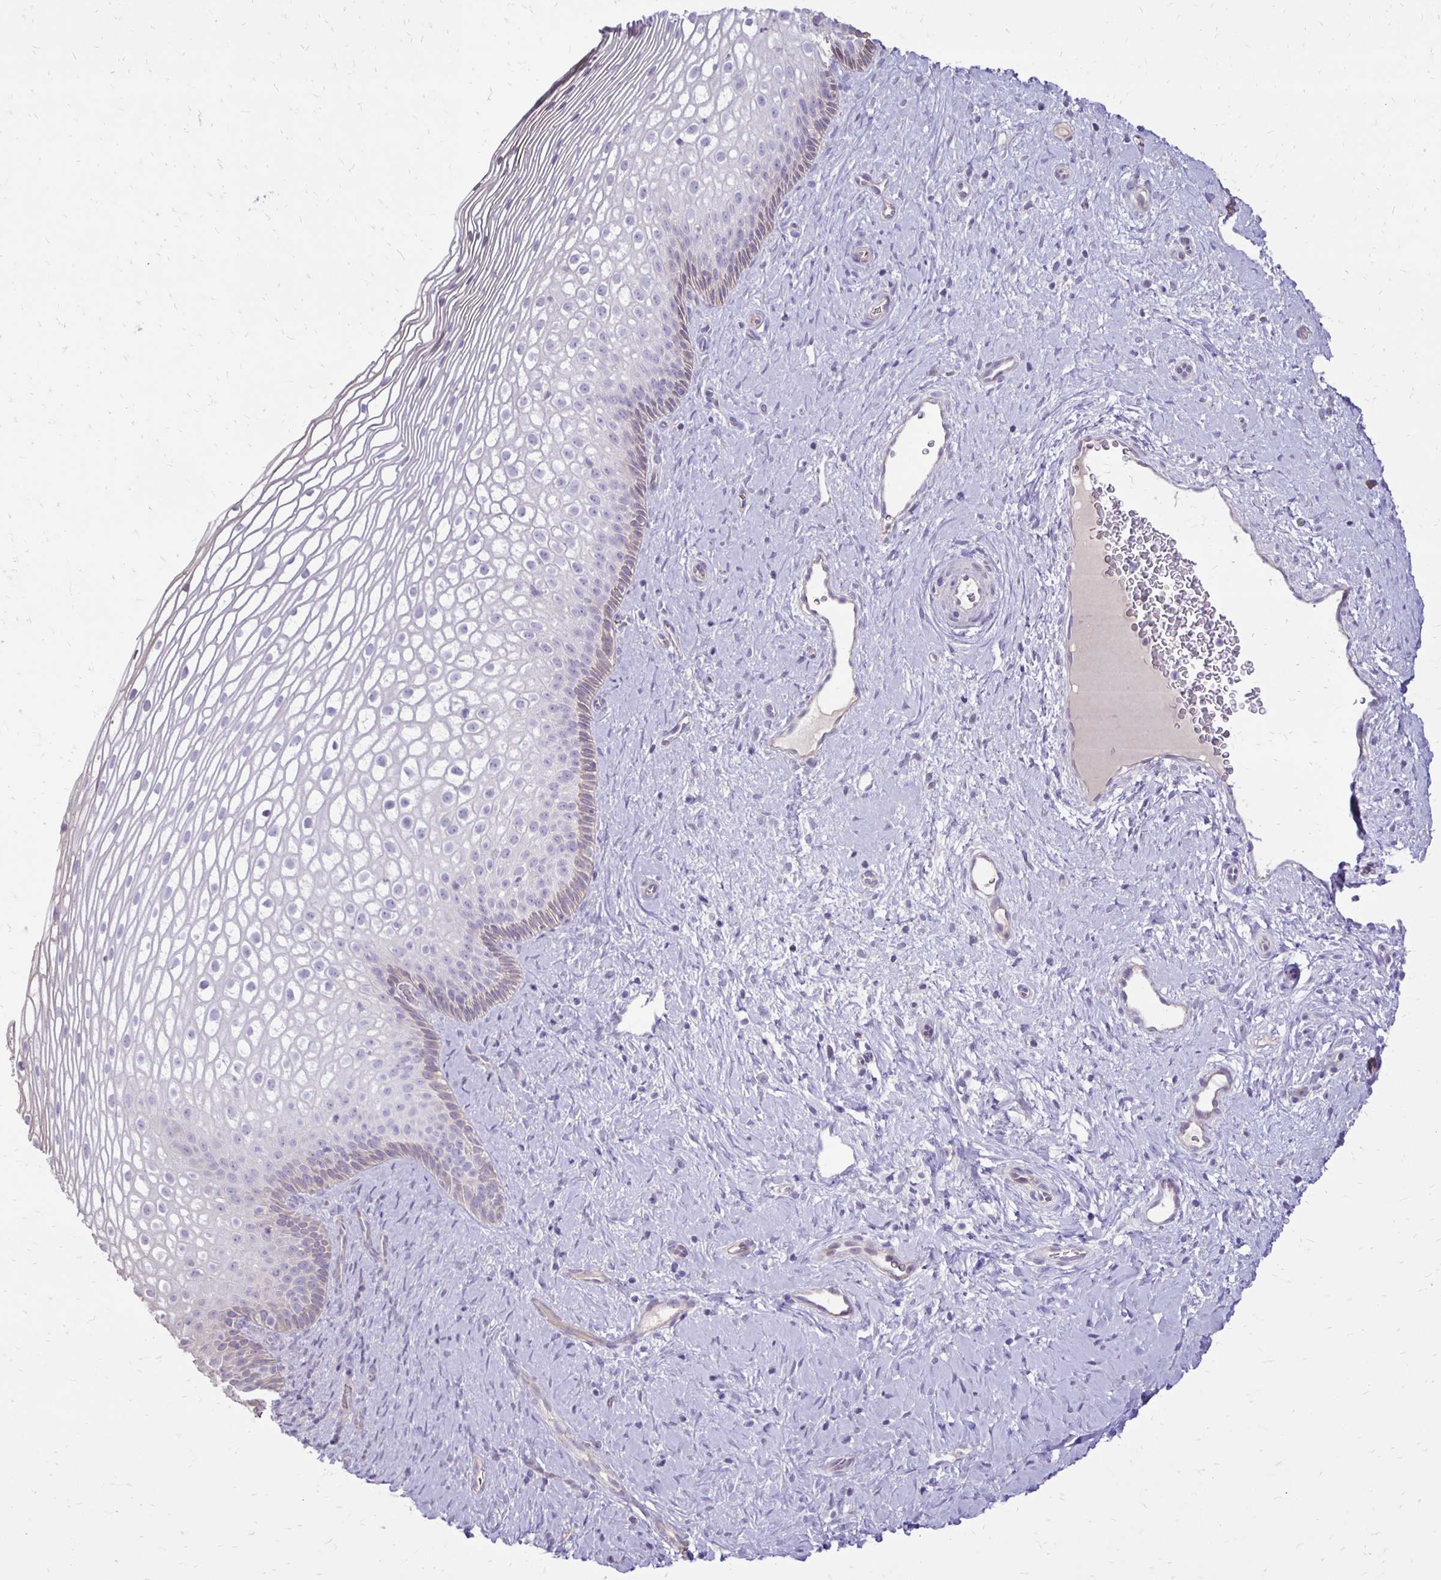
{"staining": {"intensity": "negative", "quantity": "none", "location": "none"}, "tissue": "cervix", "cell_type": "Glandular cells", "image_type": "normal", "snomed": [{"axis": "morphology", "description": "Normal tissue, NOS"}, {"axis": "topography", "description": "Cervix"}], "caption": "Cervix stained for a protein using immunohistochemistry displays no staining glandular cells.", "gene": "GAS2", "patient": {"sex": "female", "age": 34}}